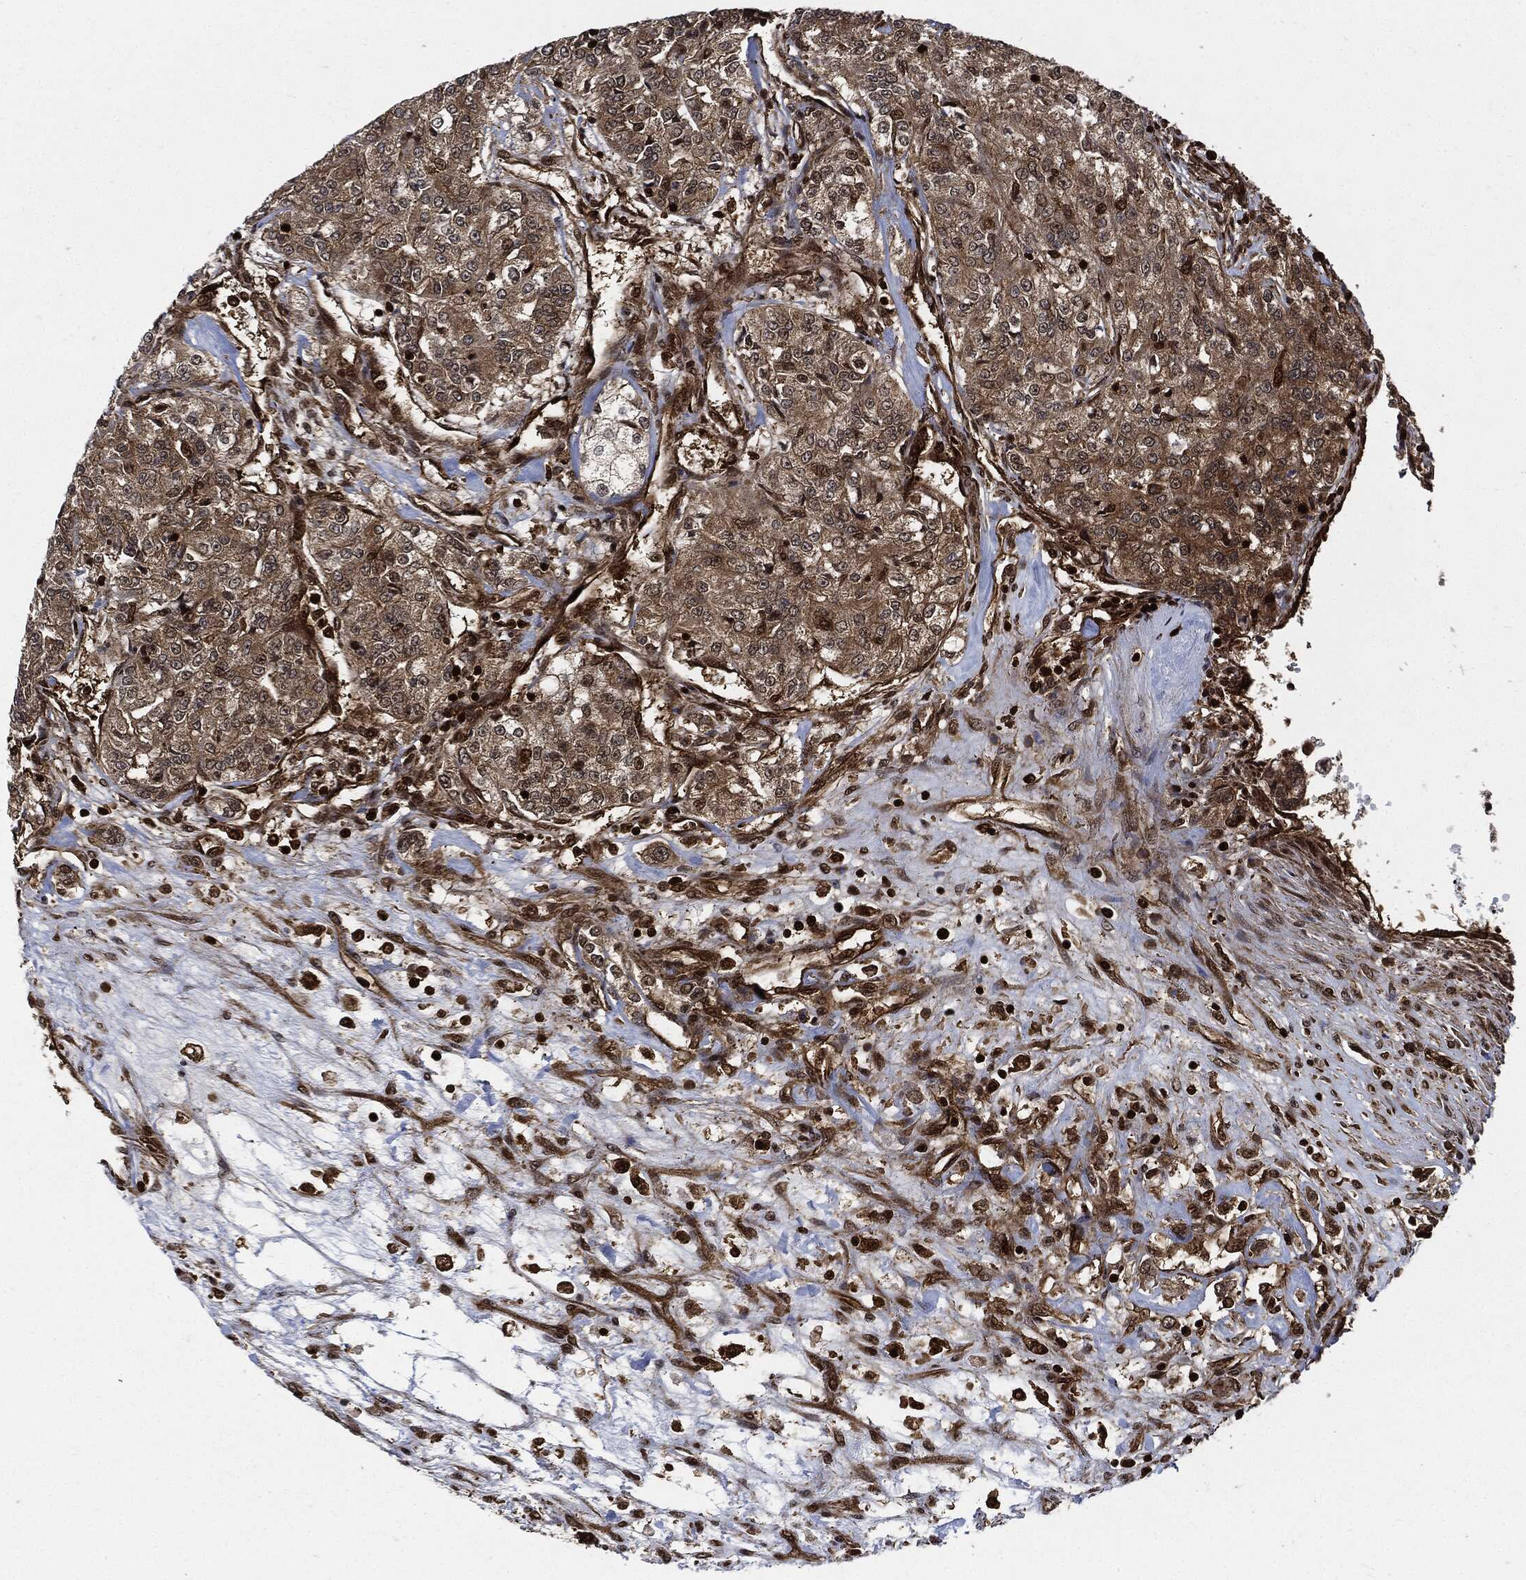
{"staining": {"intensity": "weak", "quantity": ">75%", "location": "cytoplasmic/membranous"}, "tissue": "renal cancer", "cell_type": "Tumor cells", "image_type": "cancer", "snomed": [{"axis": "morphology", "description": "Adenocarcinoma, NOS"}, {"axis": "topography", "description": "Kidney"}], "caption": "IHC (DAB (3,3'-diaminobenzidine)) staining of human renal adenocarcinoma exhibits weak cytoplasmic/membranous protein expression in approximately >75% of tumor cells. (IHC, brightfield microscopy, high magnification).", "gene": "YWHAB", "patient": {"sex": "female", "age": 63}}